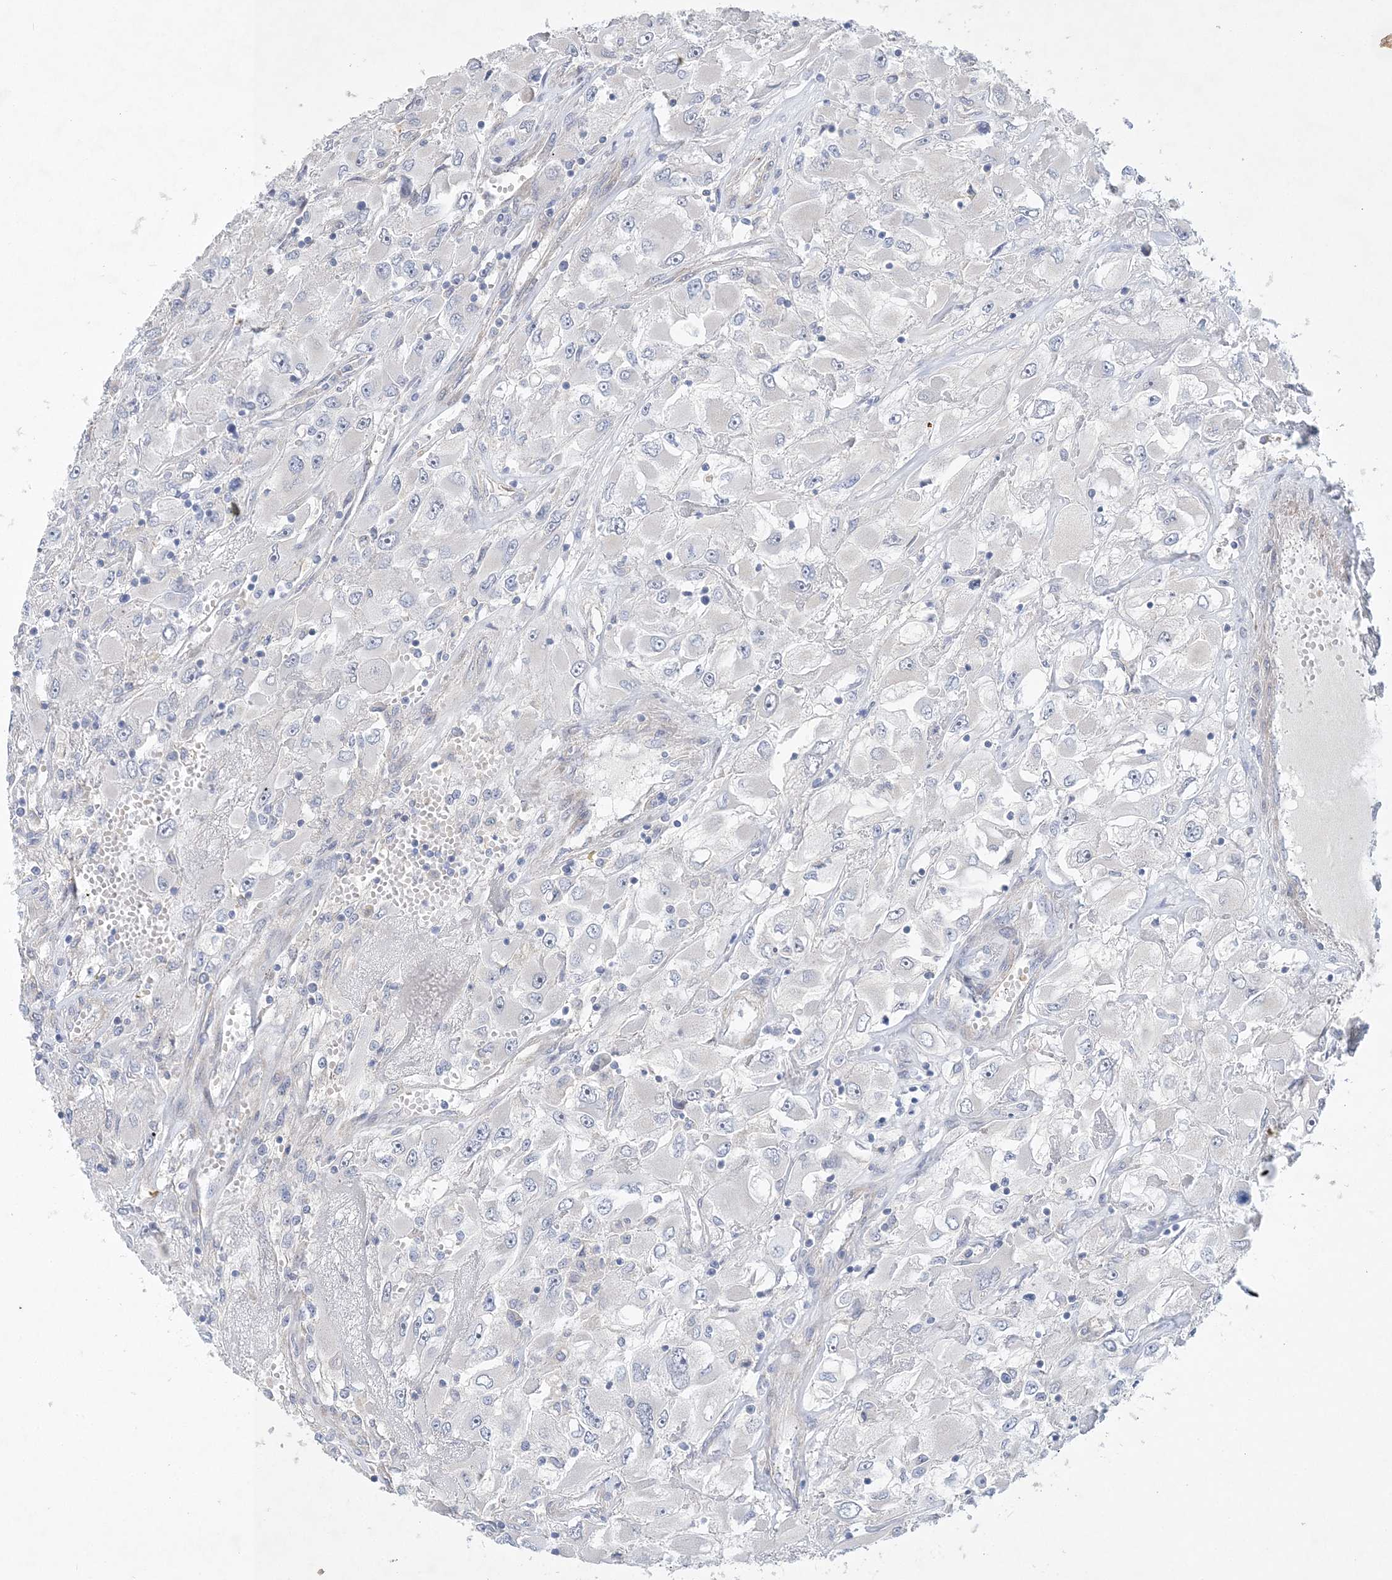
{"staining": {"intensity": "negative", "quantity": "none", "location": "none"}, "tissue": "renal cancer", "cell_type": "Tumor cells", "image_type": "cancer", "snomed": [{"axis": "morphology", "description": "Adenocarcinoma, NOS"}, {"axis": "topography", "description": "Kidney"}], "caption": "A high-resolution image shows immunohistochemistry staining of renal cancer, which demonstrates no significant expression in tumor cells.", "gene": "ANKRD35", "patient": {"sex": "female", "age": 52}}